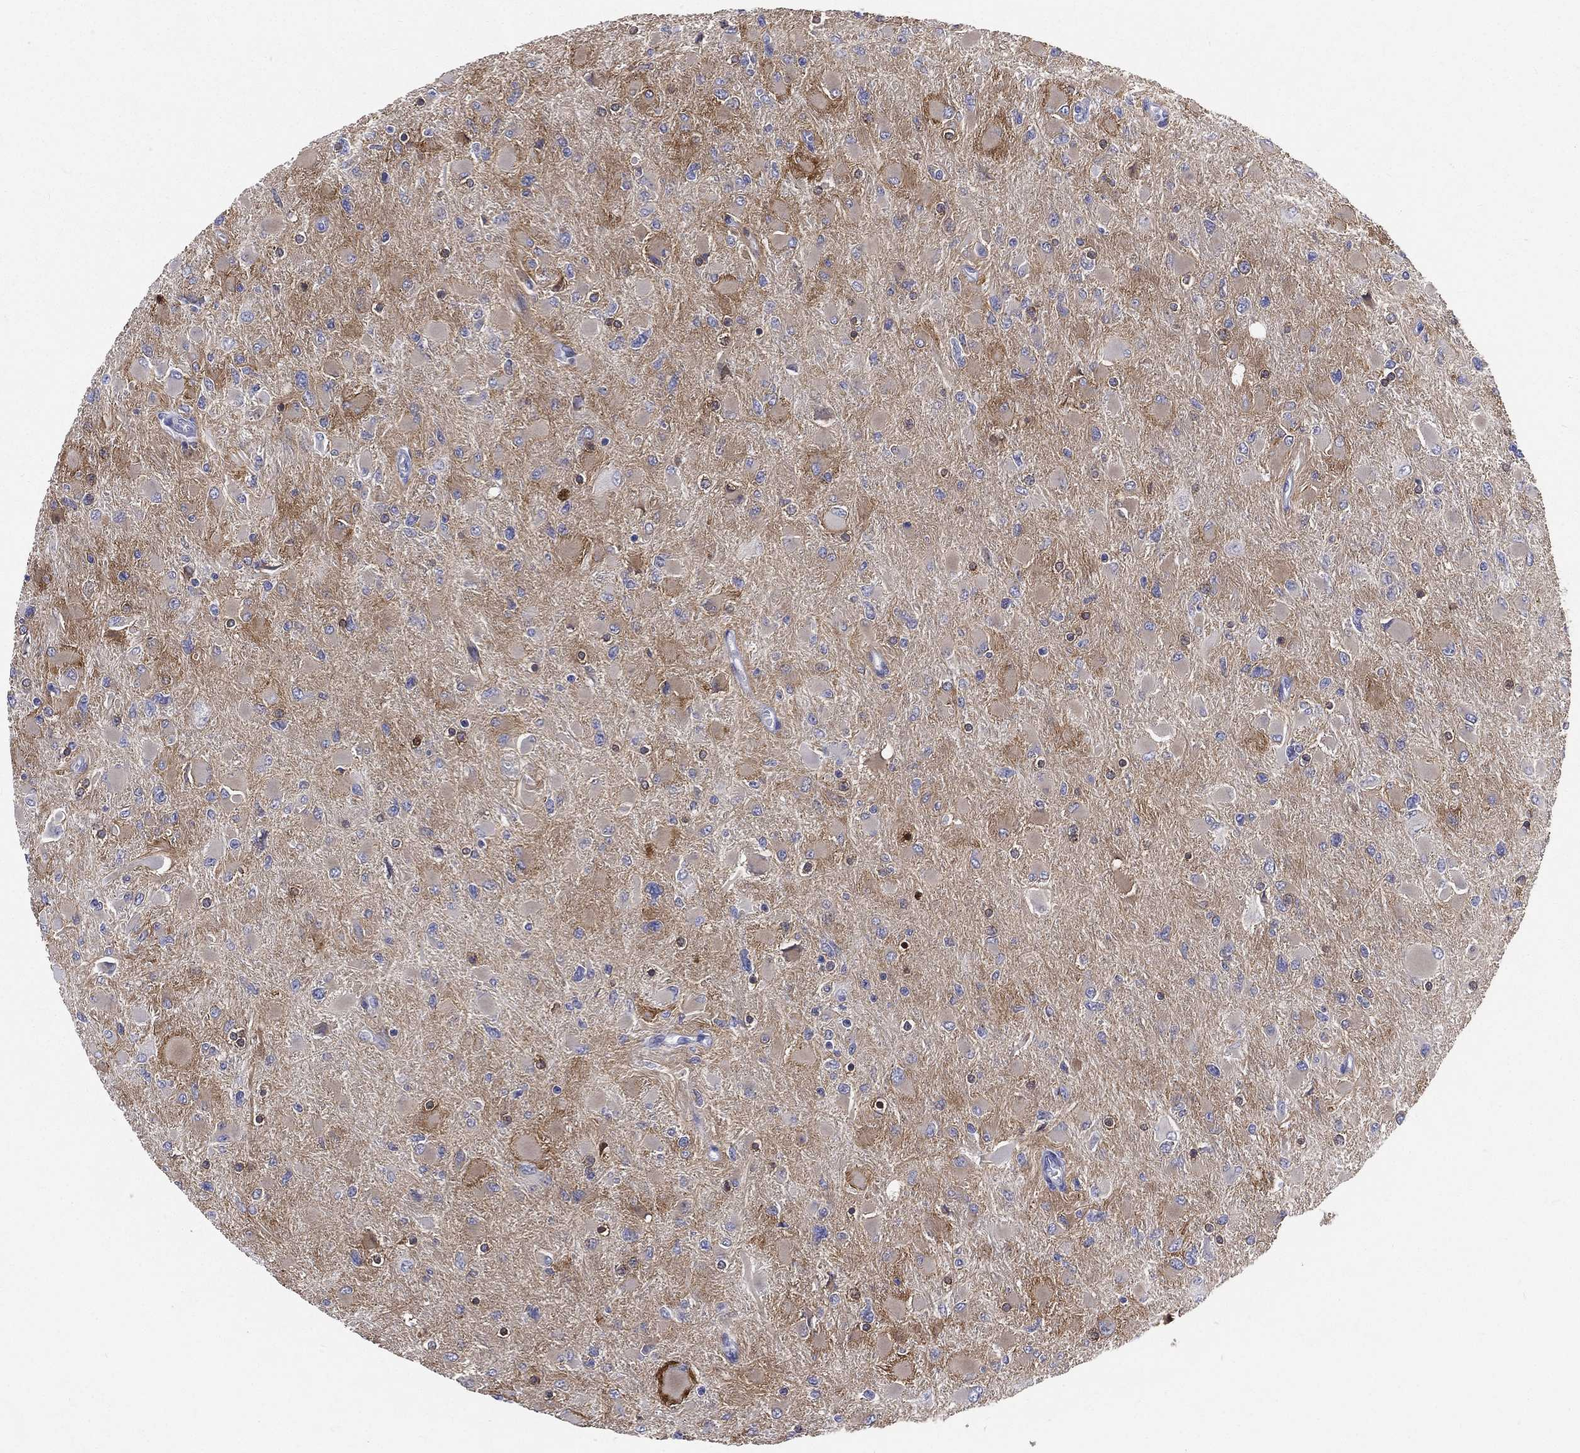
{"staining": {"intensity": "moderate", "quantity": "25%-75%", "location": "cytoplasmic/membranous"}, "tissue": "glioma", "cell_type": "Tumor cells", "image_type": "cancer", "snomed": [{"axis": "morphology", "description": "Glioma, malignant, High grade"}, {"axis": "topography", "description": "Cerebral cortex"}], "caption": "This photomicrograph shows immunohistochemistry staining of glioma, with medium moderate cytoplasmic/membranous positivity in about 25%-75% of tumor cells.", "gene": "PWWP3A", "patient": {"sex": "female", "age": 36}}